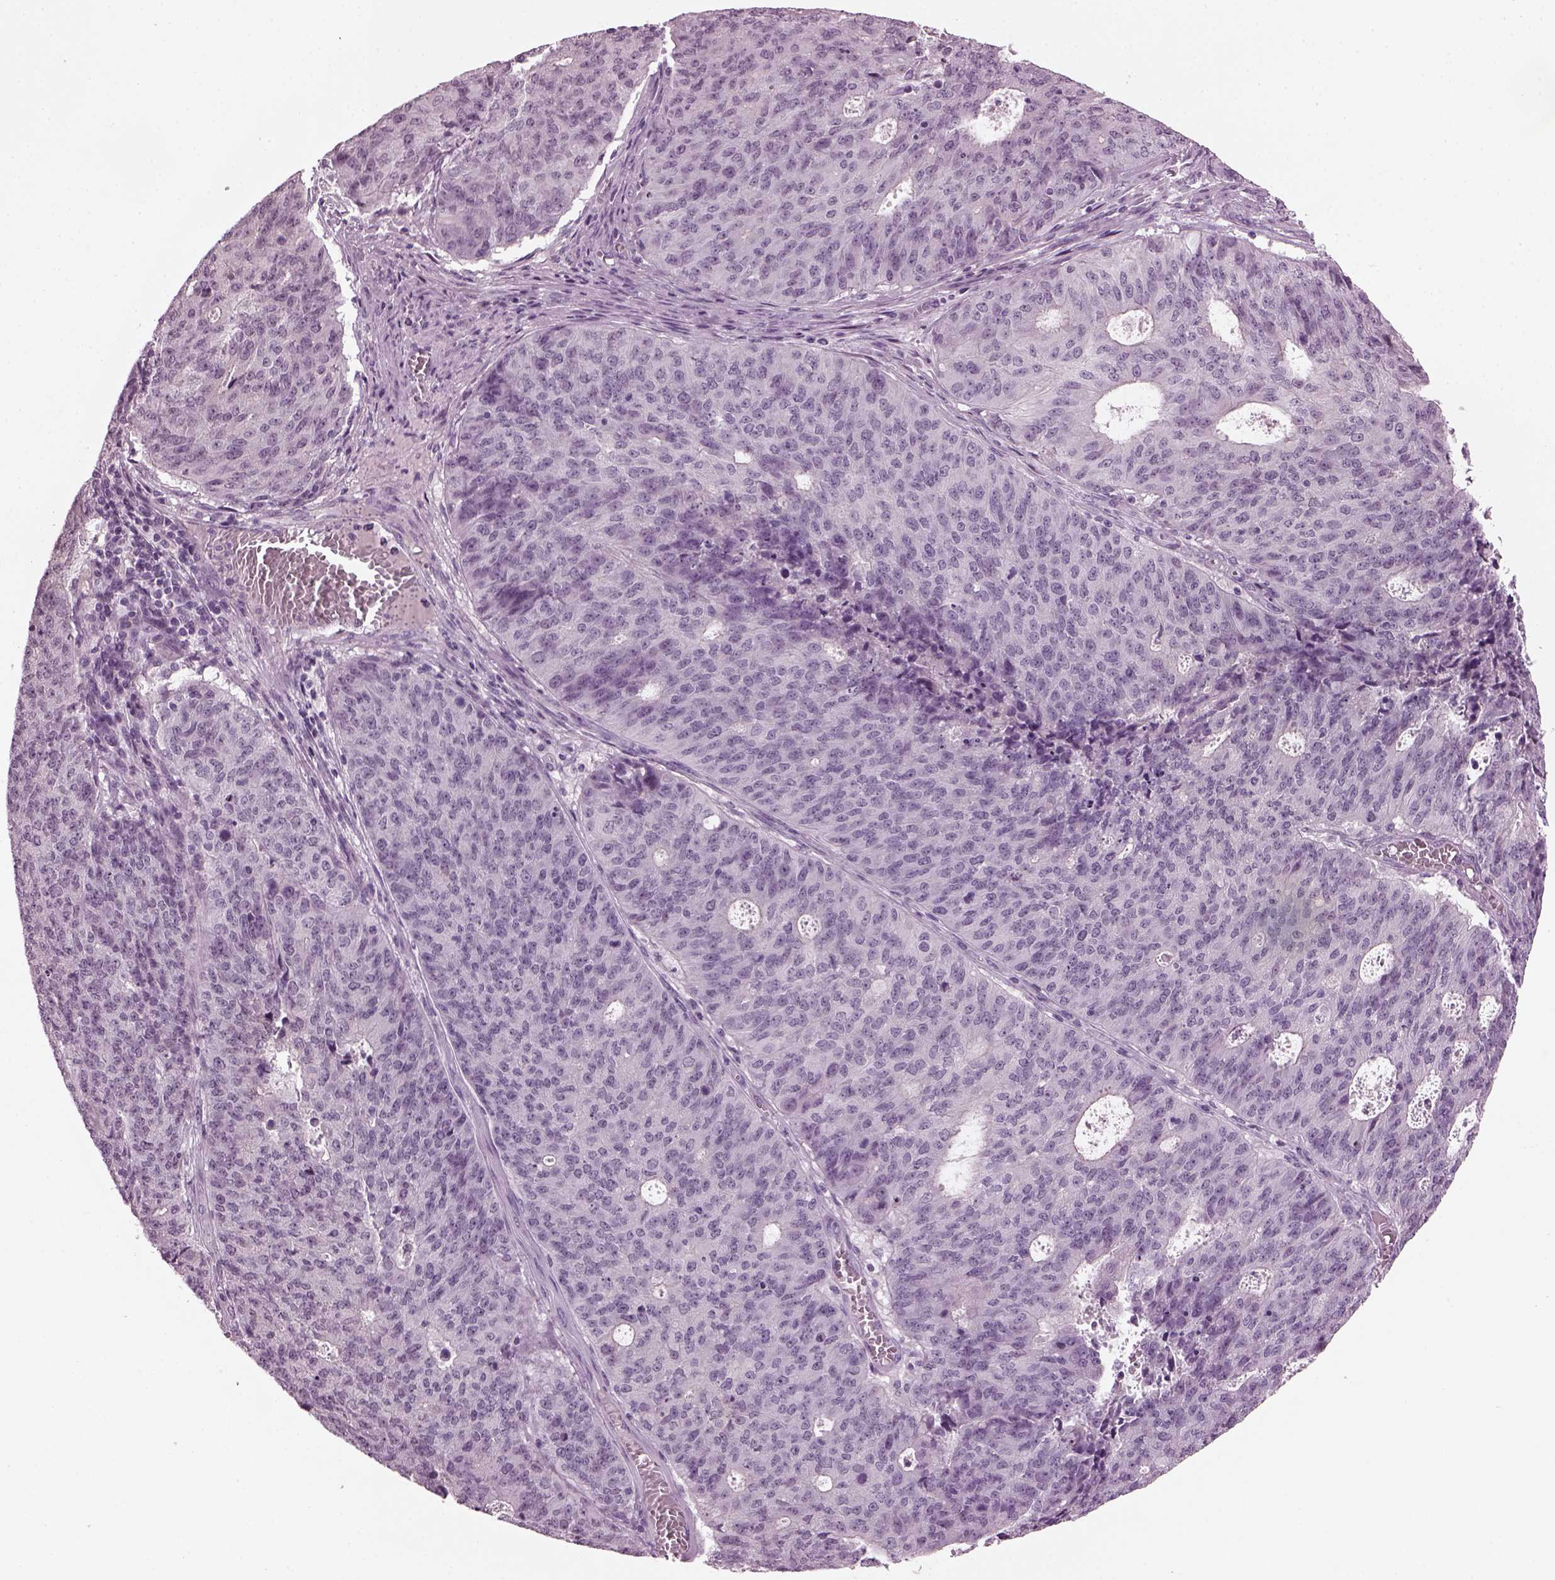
{"staining": {"intensity": "negative", "quantity": "none", "location": "none"}, "tissue": "endometrial cancer", "cell_type": "Tumor cells", "image_type": "cancer", "snomed": [{"axis": "morphology", "description": "Adenocarcinoma, NOS"}, {"axis": "topography", "description": "Endometrium"}], "caption": "High magnification brightfield microscopy of adenocarcinoma (endometrial) stained with DAB (brown) and counterstained with hematoxylin (blue): tumor cells show no significant staining.", "gene": "SLC6A17", "patient": {"sex": "female", "age": 82}}